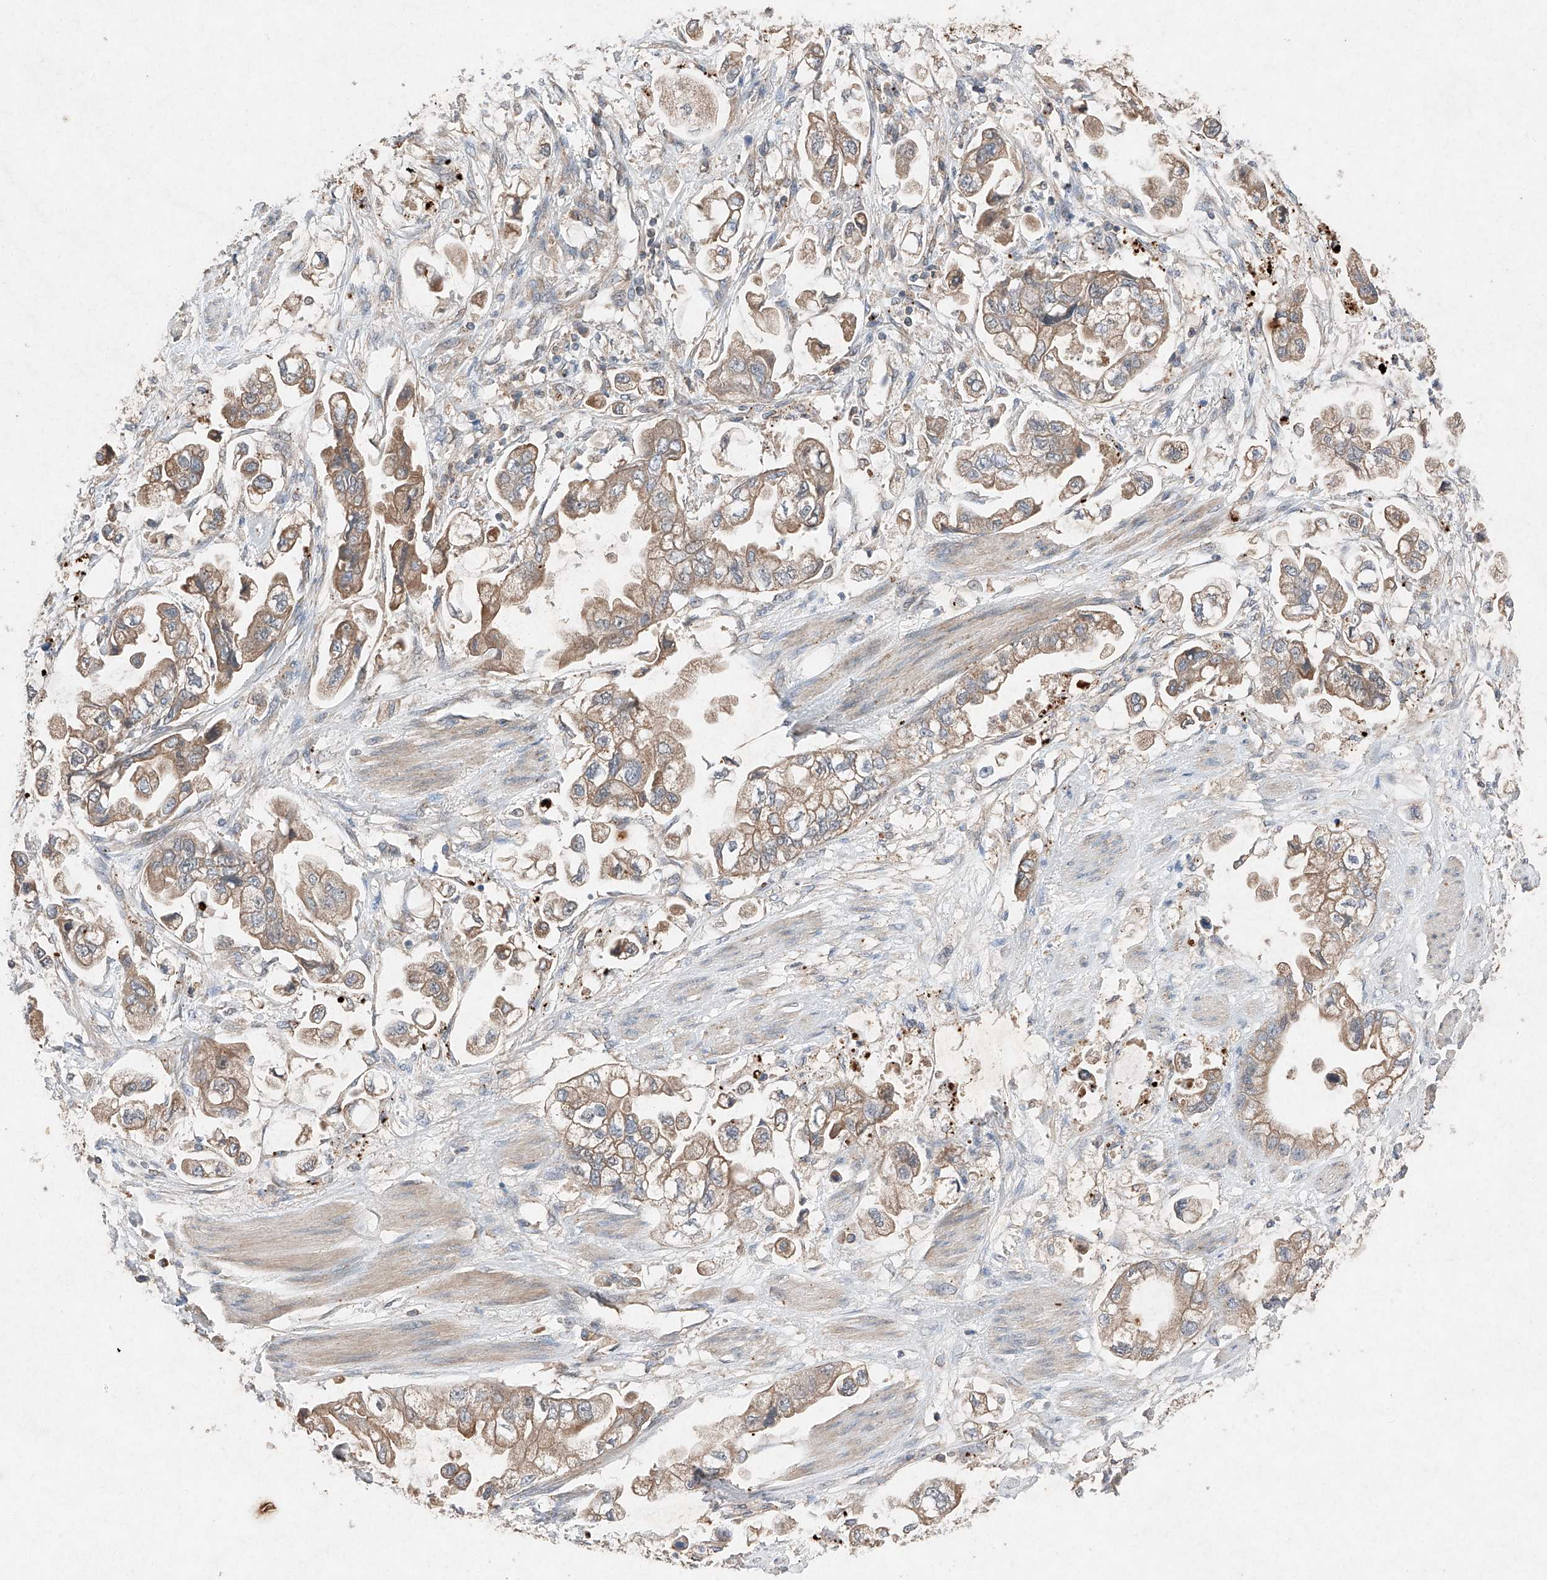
{"staining": {"intensity": "weak", "quantity": ">75%", "location": "cytoplasmic/membranous"}, "tissue": "stomach cancer", "cell_type": "Tumor cells", "image_type": "cancer", "snomed": [{"axis": "morphology", "description": "Adenocarcinoma, NOS"}, {"axis": "topography", "description": "Stomach"}], "caption": "About >75% of tumor cells in stomach cancer (adenocarcinoma) reveal weak cytoplasmic/membranous protein expression as visualized by brown immunohistochemical staining.", "gene": "RUSC1", "patient": {"sex": "male", "age": 62}}